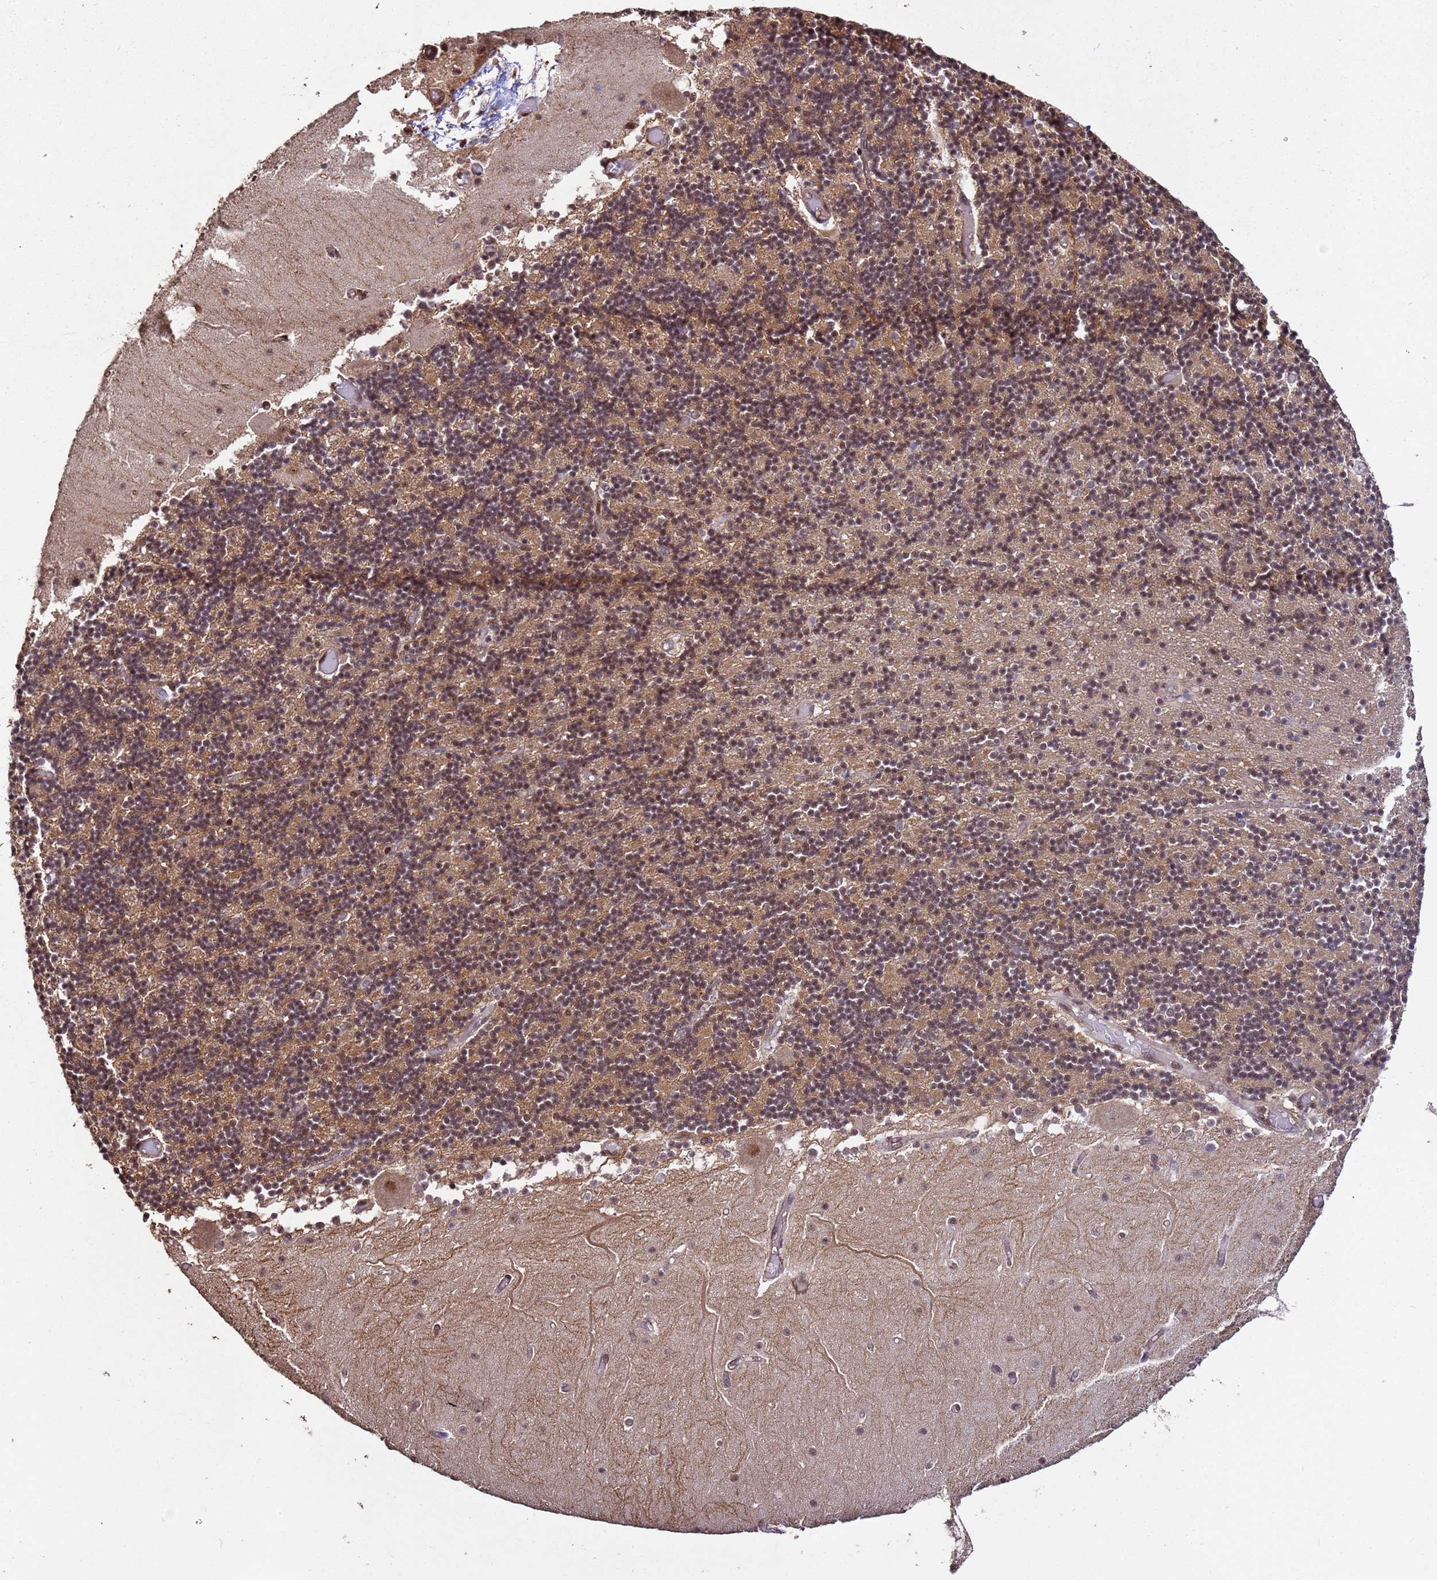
{"staining": {"intensity": "moderate", "quantity": ">75%", "location": "cytoplasmic/membranous,nuclear"}, "tissue": "cerebellum", "cell_type": "Cells in granular layer", "image_type": "normal", "snomed": [{"axis": "morphology", "description": "Normal tissue, NOS"}, {"axis": "topography", "description": "Cerebellum"}], "caption": "IHC photomicrograph of benign cerebellum: cerebellum stained using immunohistochemistry (IHC) displays medium levels of moderate protein expression localized specifically in the cytoplasmic/membranous,nuclear of cells in granular layer, appearing as a cytoplasmic/membranous,nuclear brown color.", "gene": "SYF2", "patient": {"sex": "female", "age": 28}}